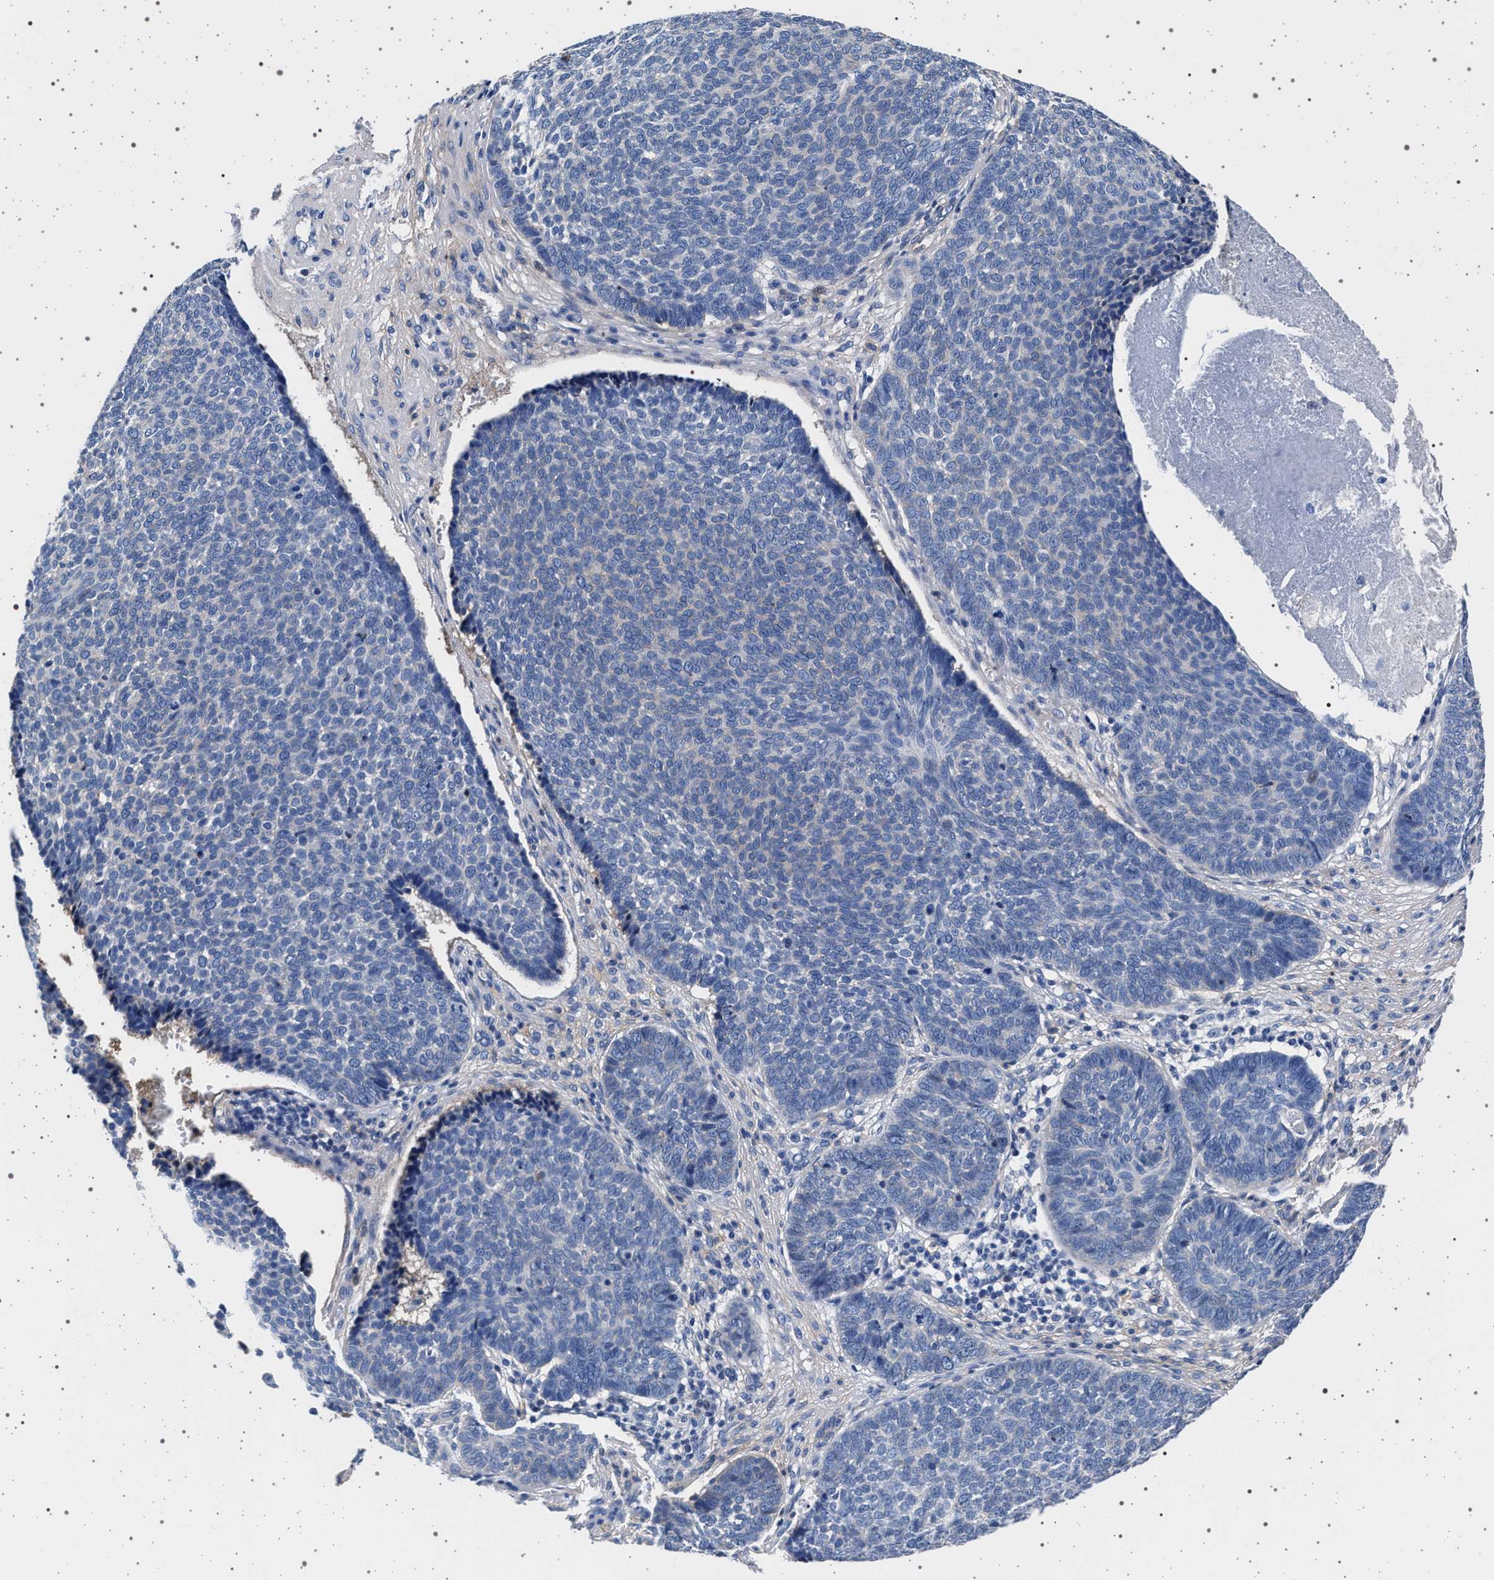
{"staining": {"intensity": "negative", "quantity": "none", "location": "none"}, "tissue": "skin cancer", "cell_type": "Tumor cells", "image_type": "cancer", "snomed": [{"axis": "morphology", "description": "Basal cell carcinoma"}, {"axis": "topography", "description": "Skin"}], "caption": "This is a image of immunohistochemistry staining of basal cell carcinoma (skin), which shows no expression in tumor cells.", "gene": "SLC9A1", "patient": {"sex": "male", "age": 84}}